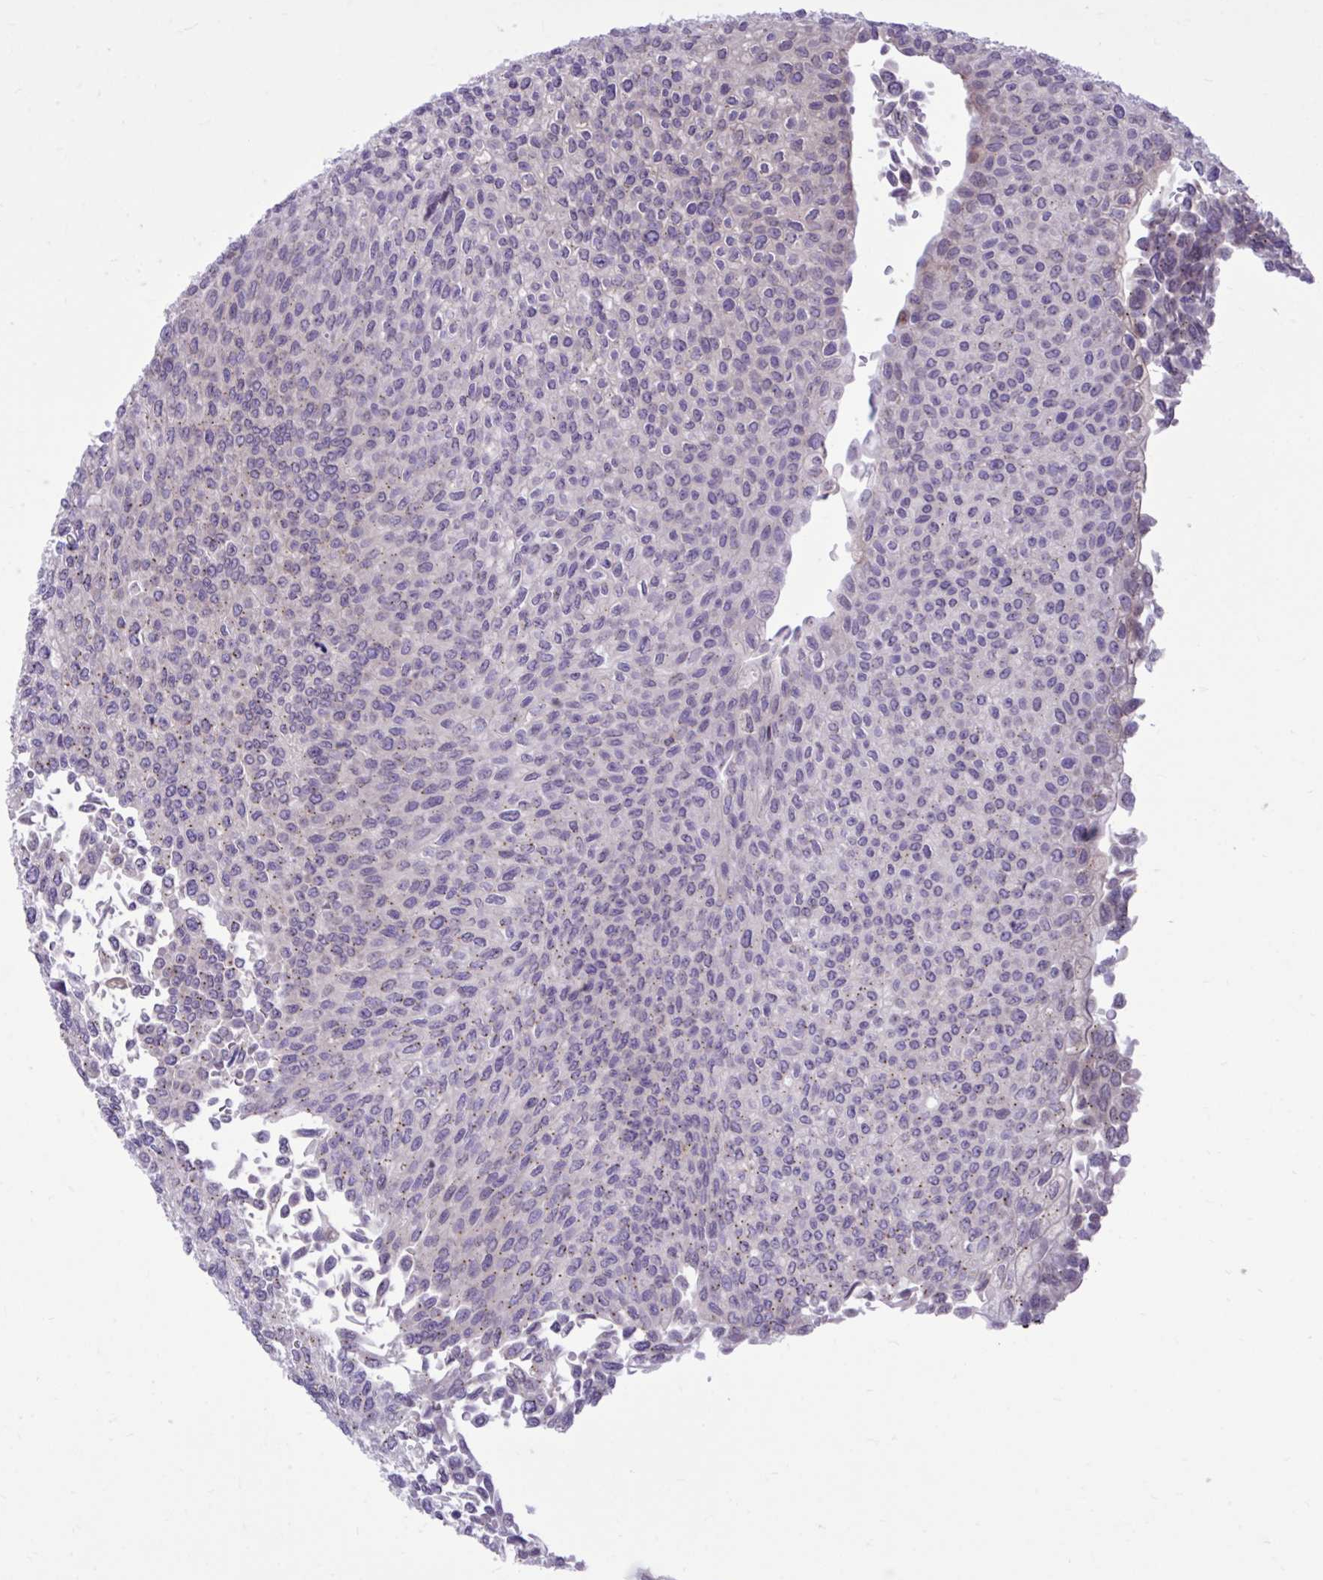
{"staining": {"intensity": "weak", "quantity": "<25%", "location": "cytoplasmic/membranous"}, "tissue": "urothelial cancer", "cell_type": "Tumor cells", "image_type": "cancer", "snomed": [{"axis": "morphology", "description": "Urothelial carcinoma, NOS"}, {"axis": "topography", "description": "Urinary bladder"}], "caption": "Immunohistochemistry of urothelial cancer shows no expression in tumor cells. Nuclei are stained in blue.", "gene": "CEACAM18", "patient": {"sex": "male", "age": 59}}